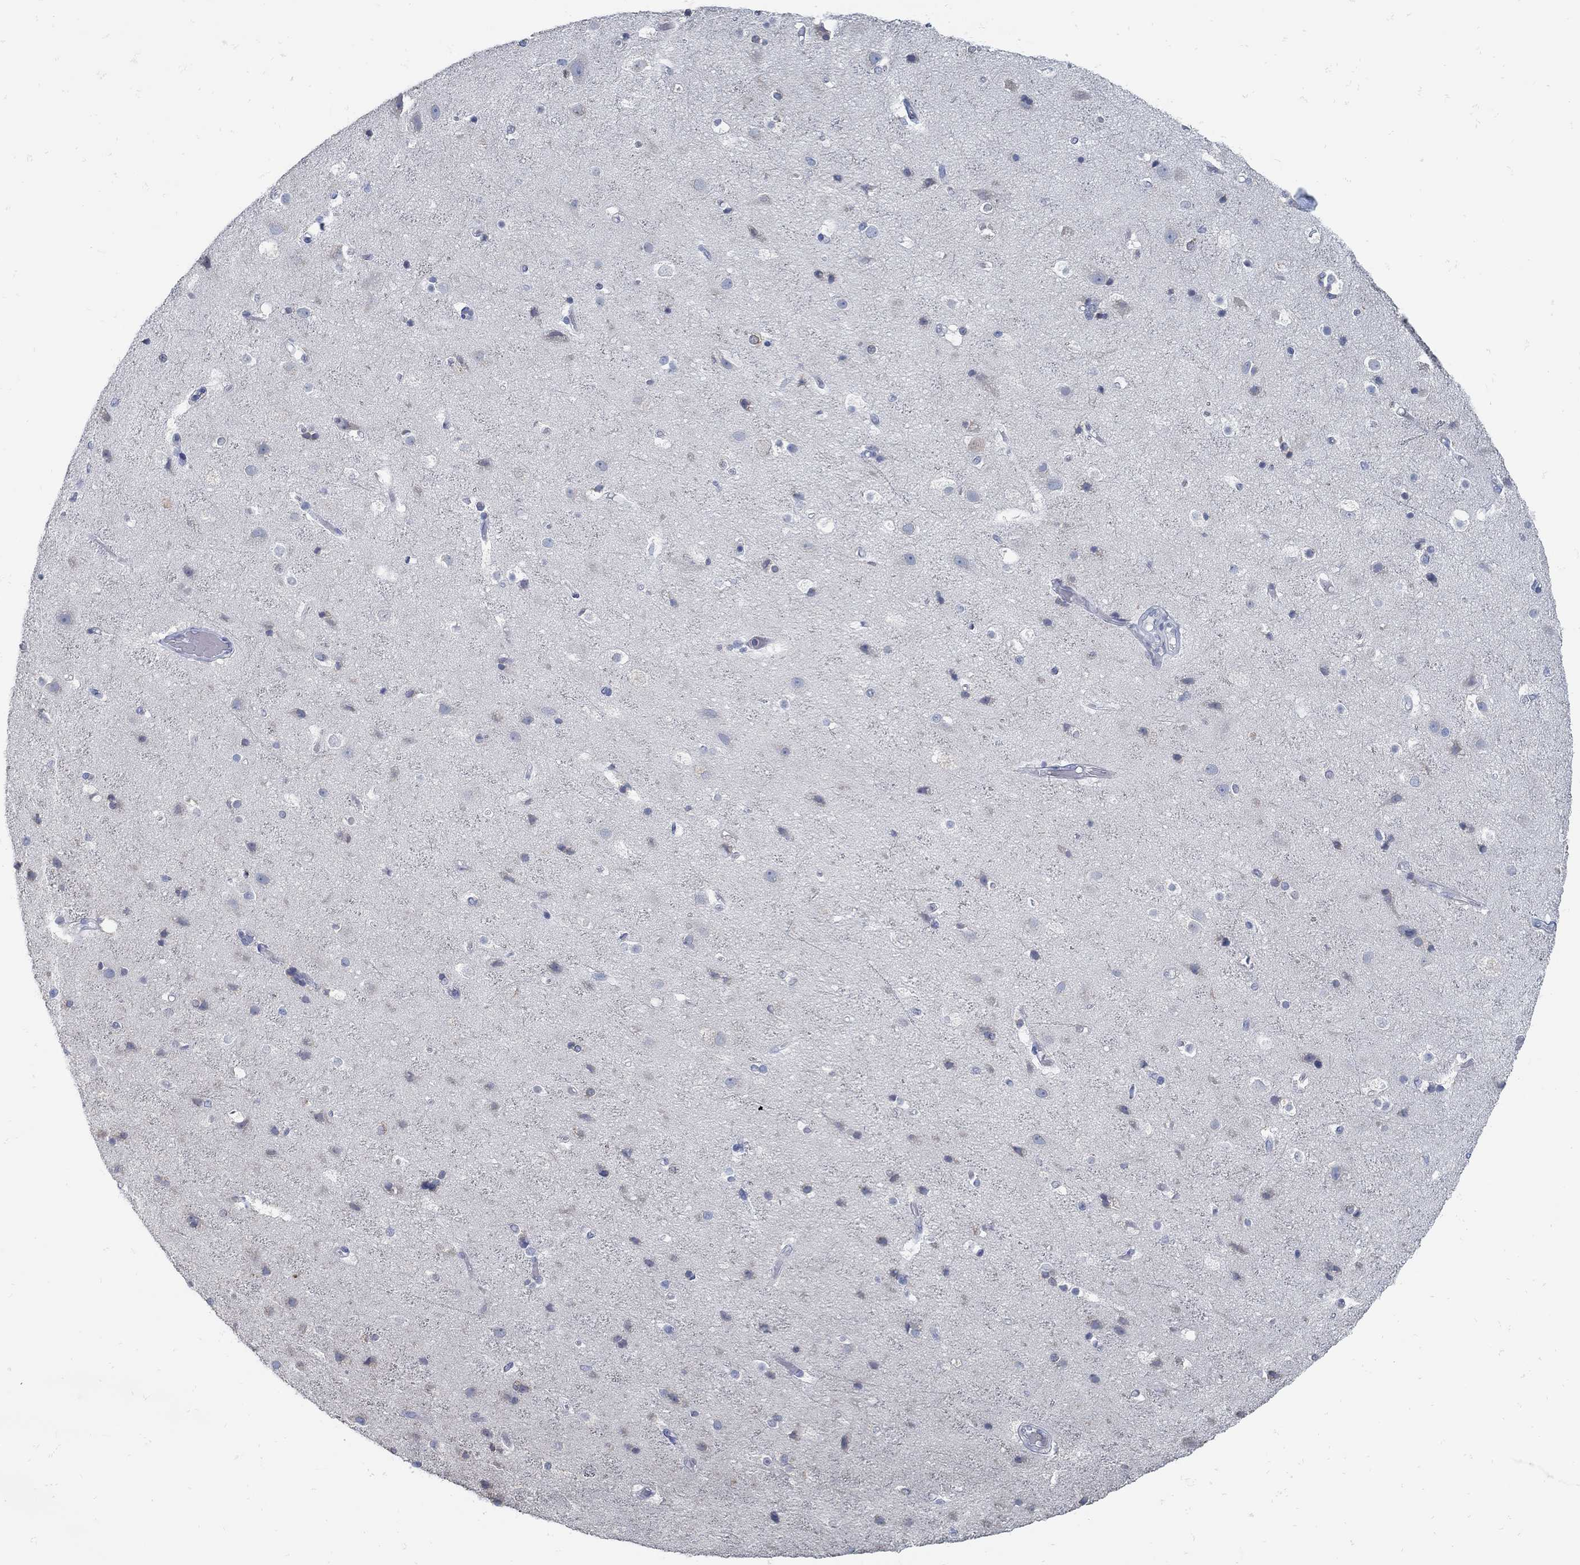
{"staining": {"intensity": "negative", "quantity": "none", "location": "none"}, "tissue": "cerebral cortex", "cell_type": "Endothelial cells", "image_type": "normal", "snomed": [{"axis": "morphology", "description": "Normal tissue, NOS"}, {"axis": "topography", "description": "Cerebral cortex"}], "caption": "The micrograph exhibits no staining of endothelial cells in unremarkable cerebral cortex.", "gene": "ZFAND4", "patient": {"sex": "female", "age": 52}}